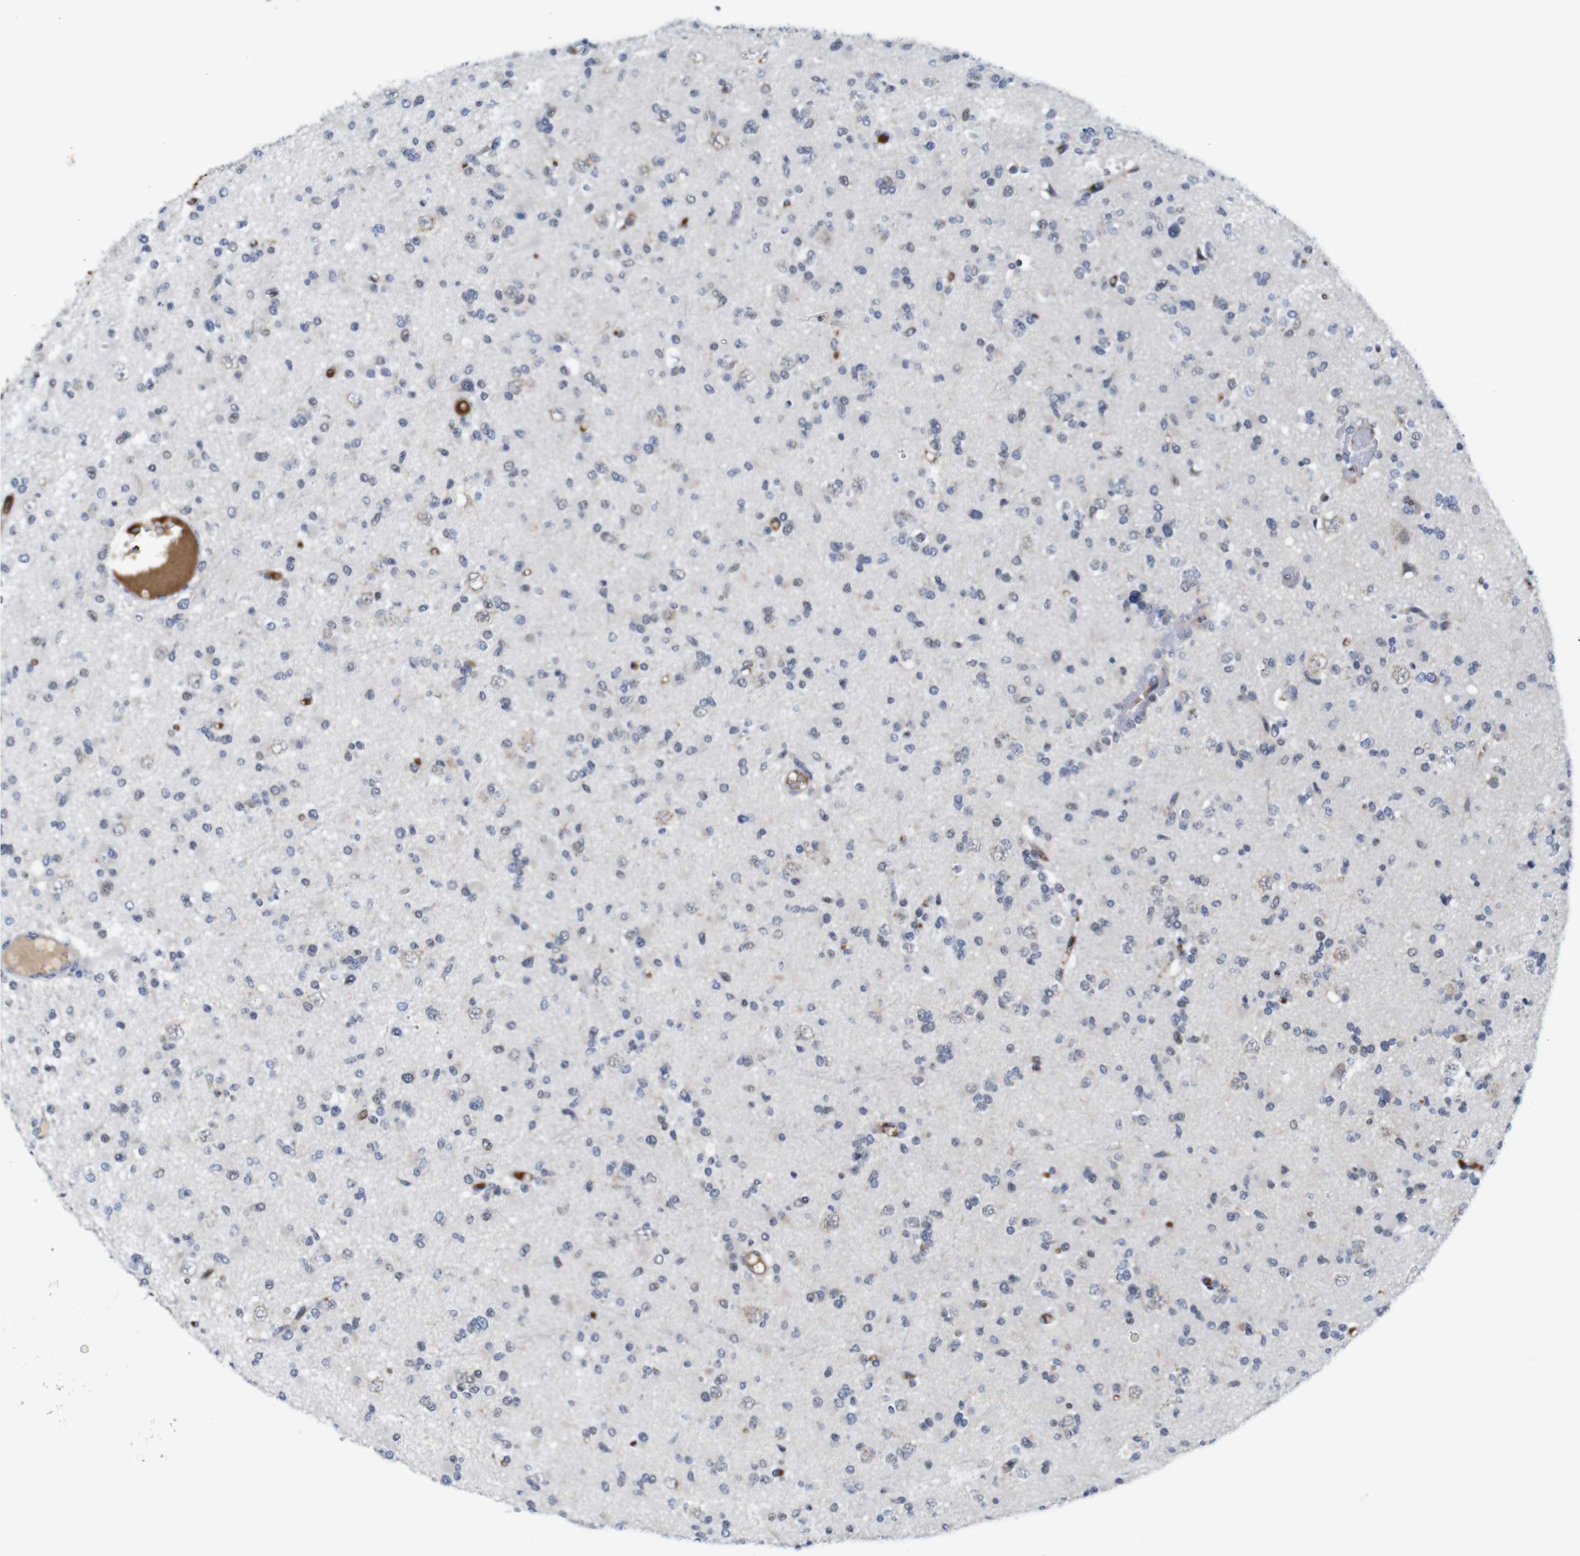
{"staining": {"intensity": "weak", "quantity": "<25%", "location": "nuclear"}, "tissue": "glioma", "cell_type": "Tumor cells", "image_type": "cancer", "snomed": [{"axis": "morphology", "description": "Glioma, malignant, Low grade"}, {"axis": "topography", "description": "Brain"}], "caption": "This is a histopathology image of immunohistochemistry (IHC) staining of malignant low-grade glioma, which shows no positivity in tumor cells.", "gene": "FURIN", "patient": {"sex": "female", "age": 22}}